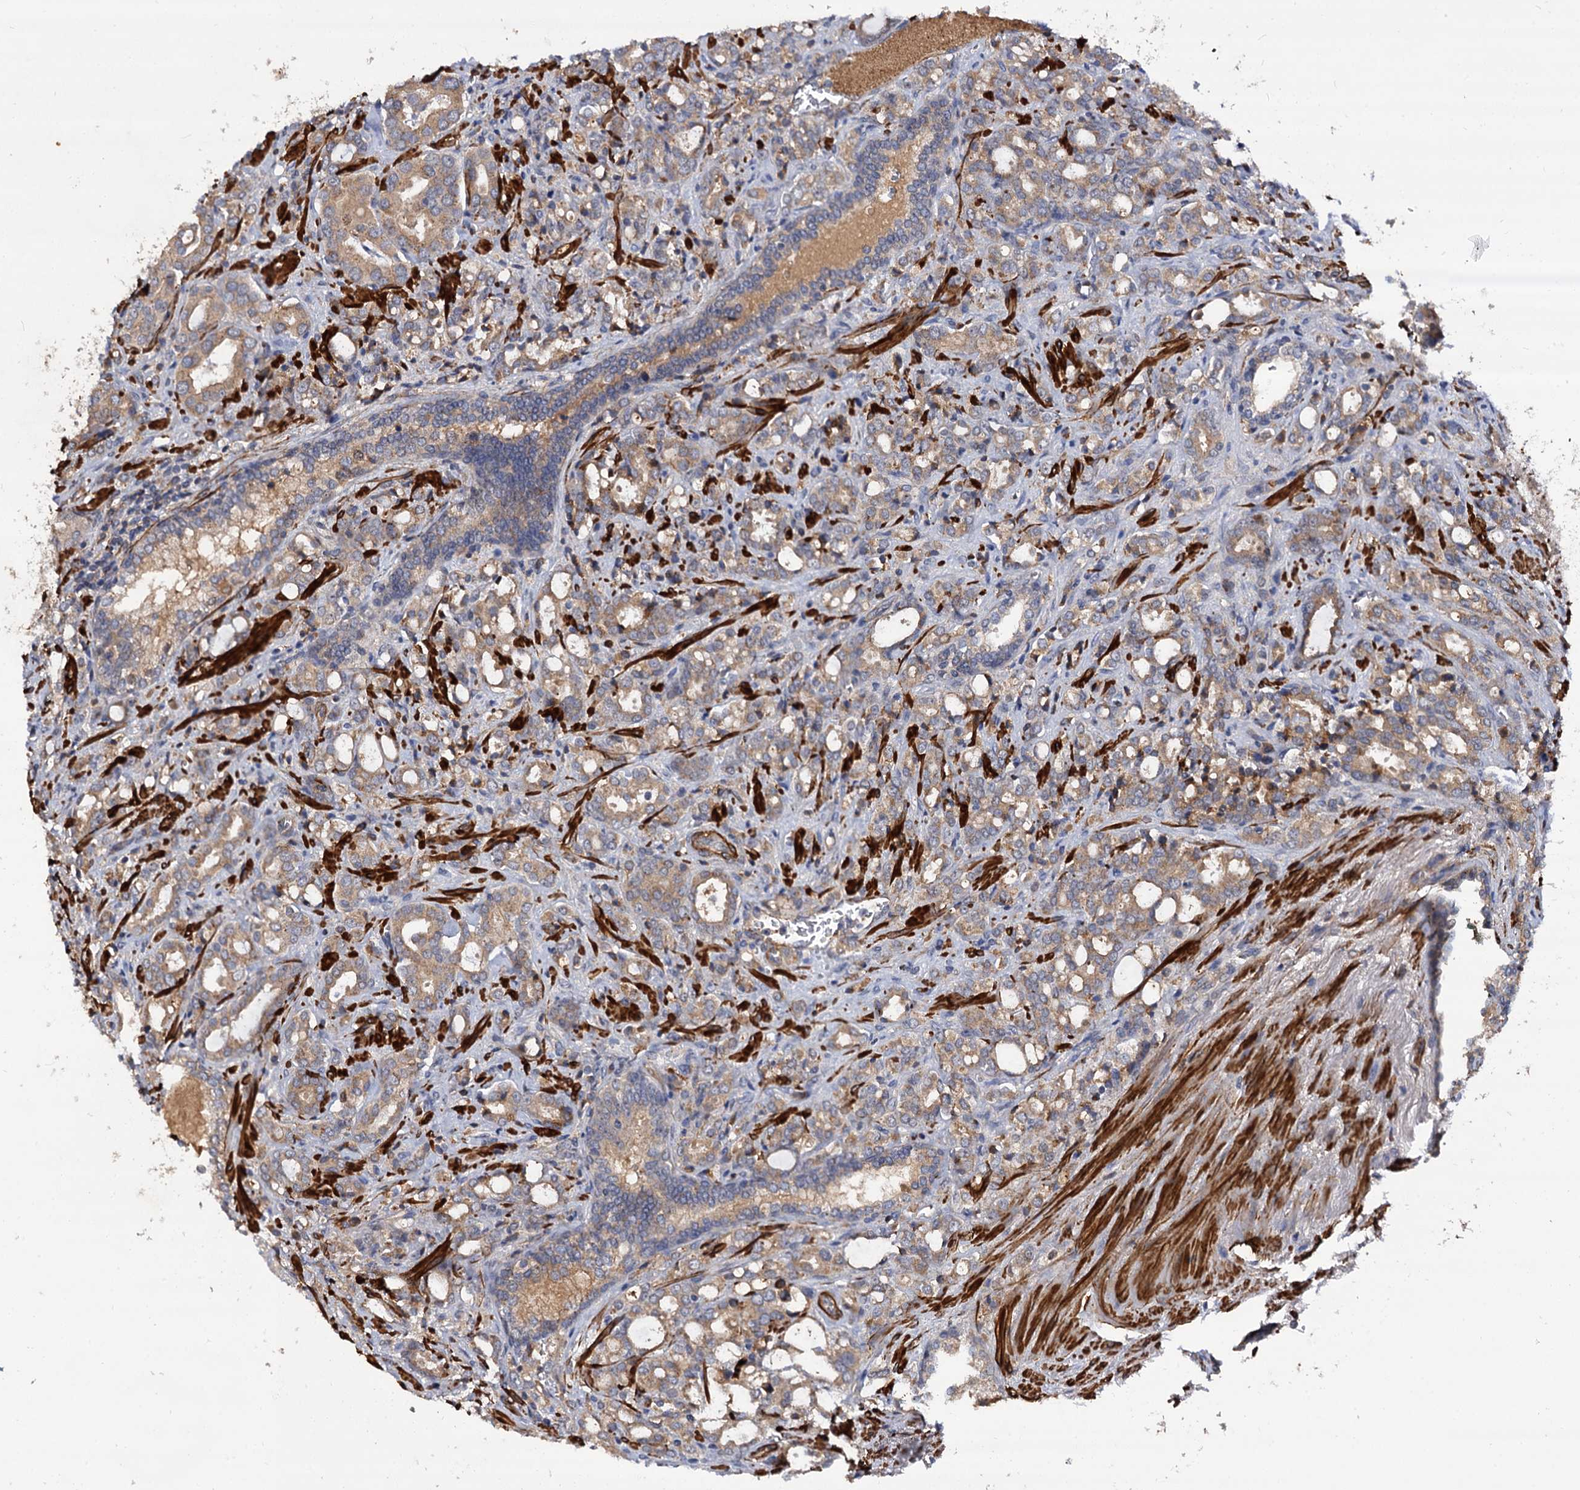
{"staining": {"intensity": "moderate", "quantity": ">75%", "location": "cytoplasmic/membranous"}, "tissue": "prostate cancer", "cell_type": "Tumor cells", "image_type": "cancer", "snomed": [{"axis": "morphology", "description": "Adenocarcinoma, High grade"}, {"axis": "topography", "description": "Prostate"}], "caption": "Protein analysis of prostate high-grade adenocarcinoma tissue displays moderate cytoplasmic/membranous positivity in approximately >75% of tumor cells. (brown staining indicates protein expression, while blue staining denotes nuclei).", "gene": "ISM2", "patient": {"sex": "male", "age": 72}}